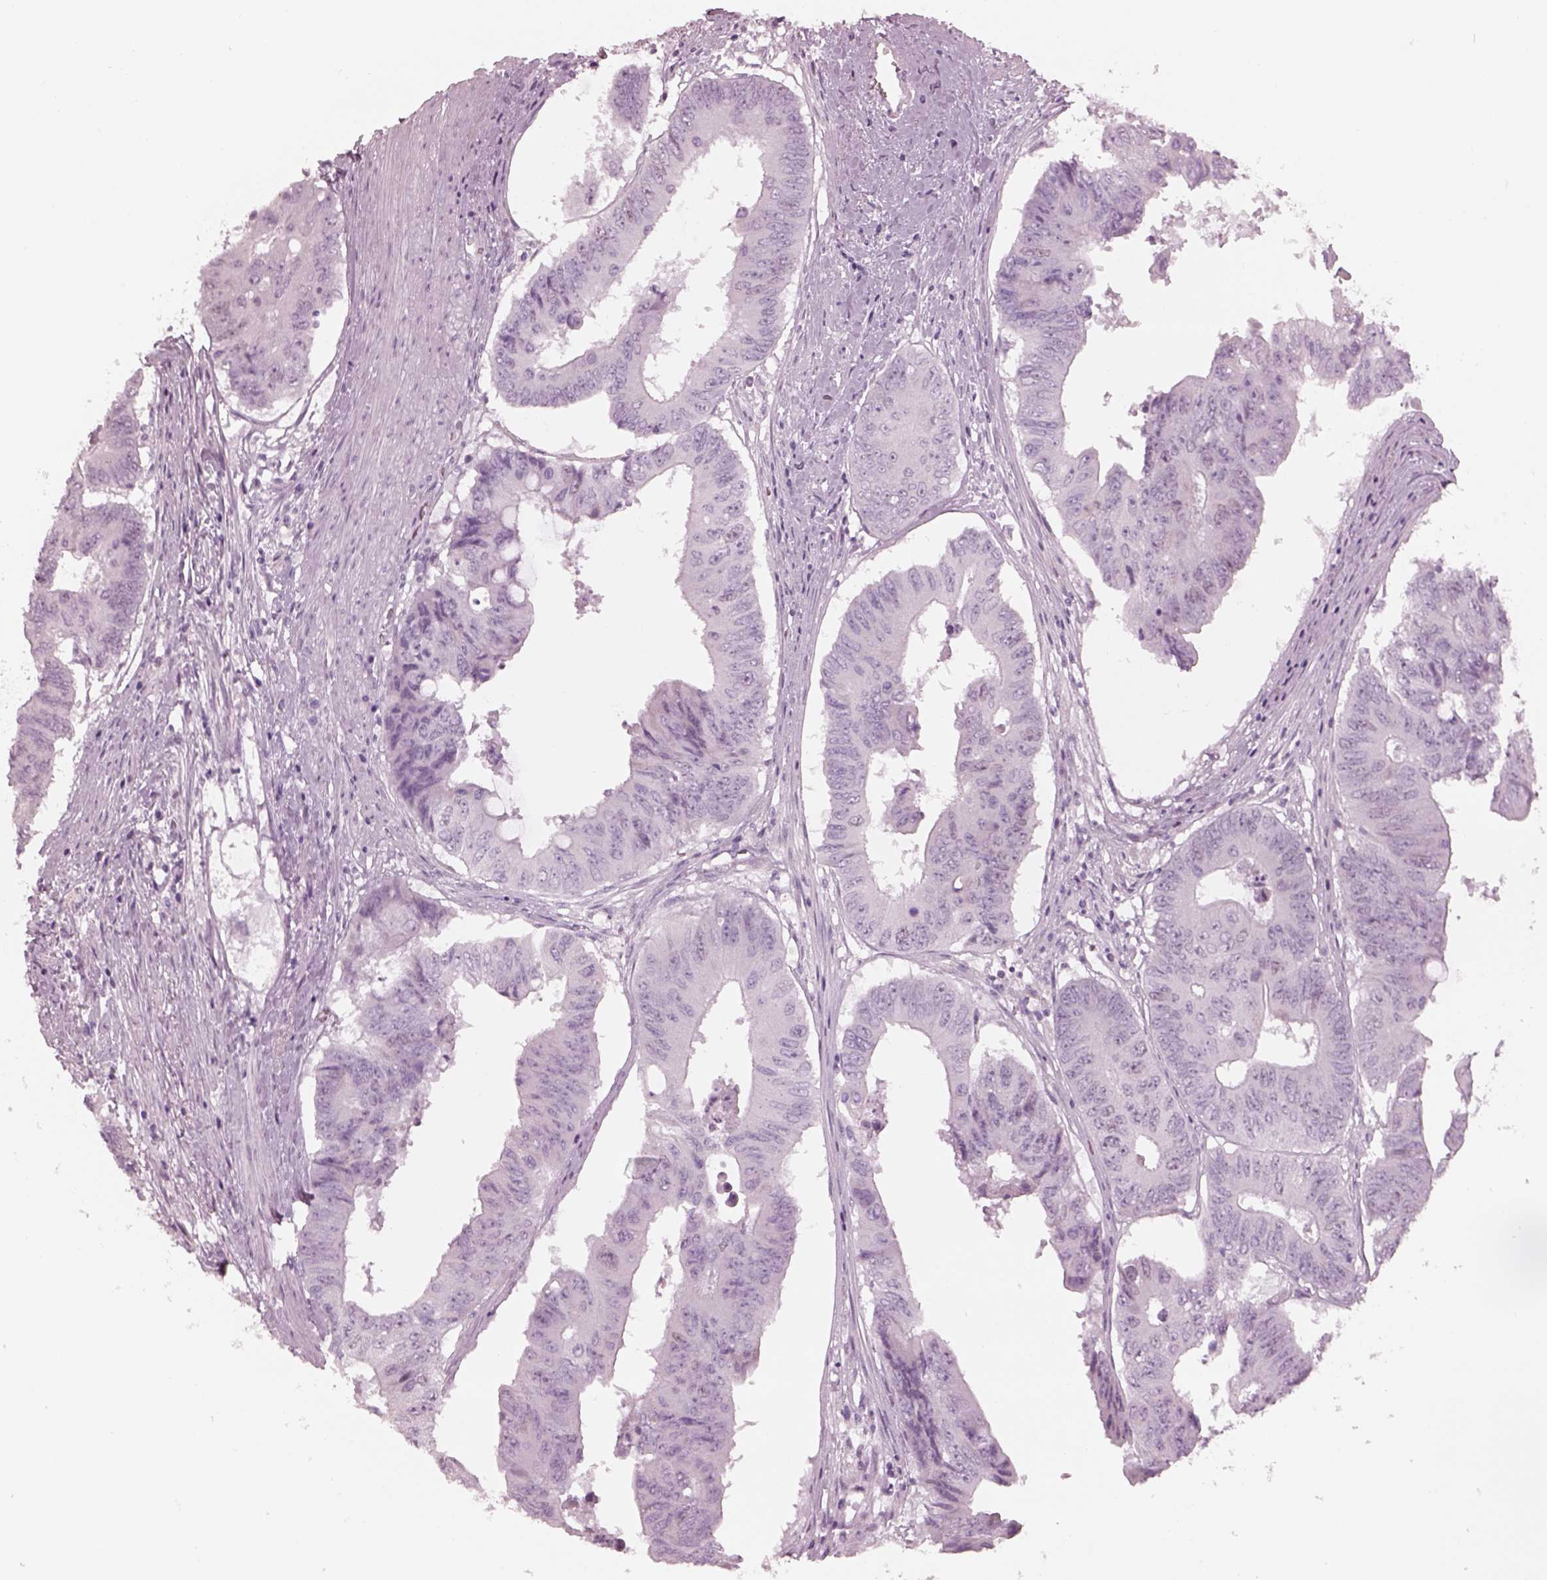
{"staining": {"intensity": "negative", "quantity": "none", "location": "none"}, "tissue": "colorectal cancer", "cell_type": "Tumor cells", "image_type": "cancer", "snomed": [{"axis": "morphology", "description": "Adenocarcinoma, NOS"}, {"axis": "topography", "description": "Rectum"}], "caption": "Tumor cells show no significant staining in adenocarcinoma (colorectal). (IHC, brightfield microscopy, high magnification).", "gene": "KRTAP24-1", "patient": {"sex": "male", "age": 59}}